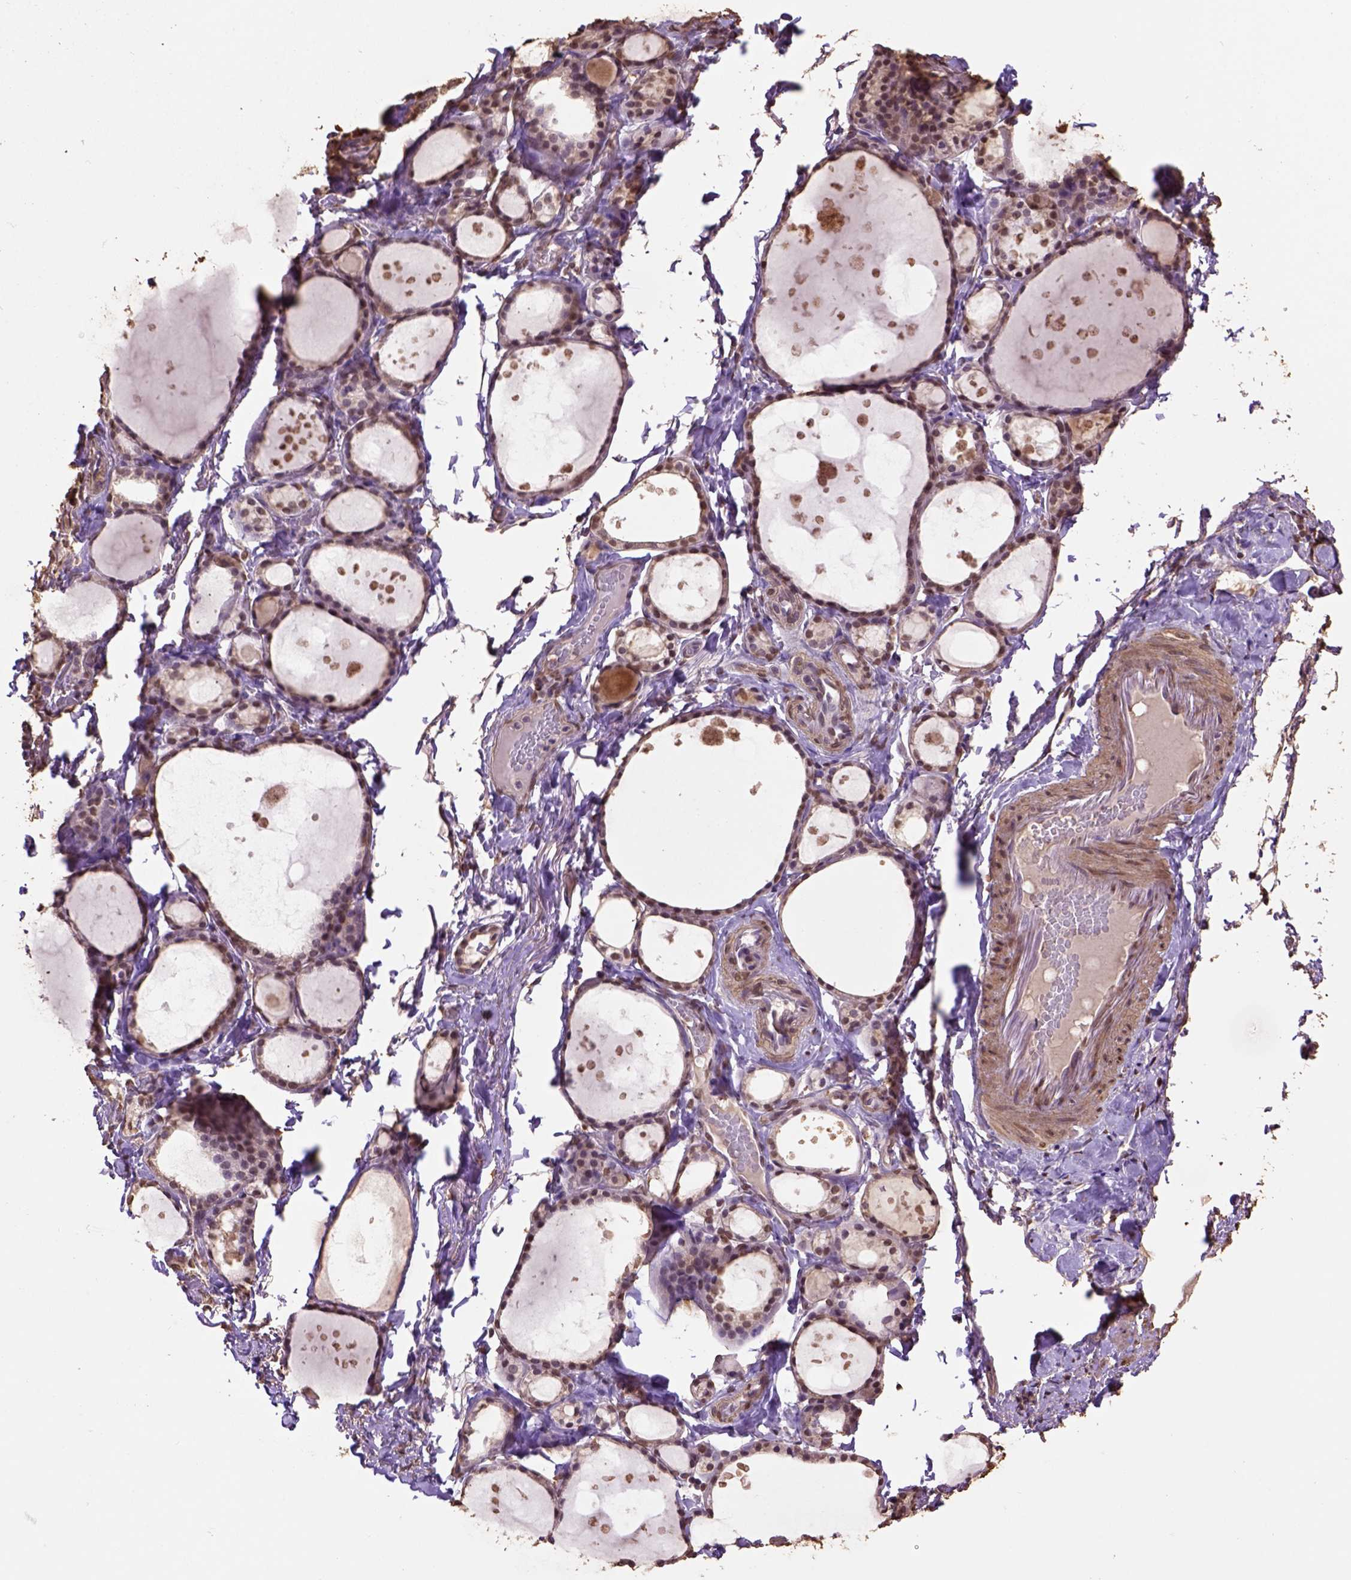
{"staining": {"intensity": "strong", "quantity": ">75%", "location": "nuclear"}, "tissue": "thyroid gland", "cell_type": "Glandular cells", "image_type": "normal", "snomed": [{"axis": "morphology", "description": "Normal tissue, NOS"}, {"axis": "topography", "description": "Thyroid gland"}], "caption": "Normal thyroid gland was stained to show a protein in brown. There is high levels of strong nuclear positivity in approximately >75% of glandular cells. (brown staining indicates protein expression, while blue staining denotes nuclei).", "gene": "CSTF2T", "patient": {"sex": "male", "age": 68}}